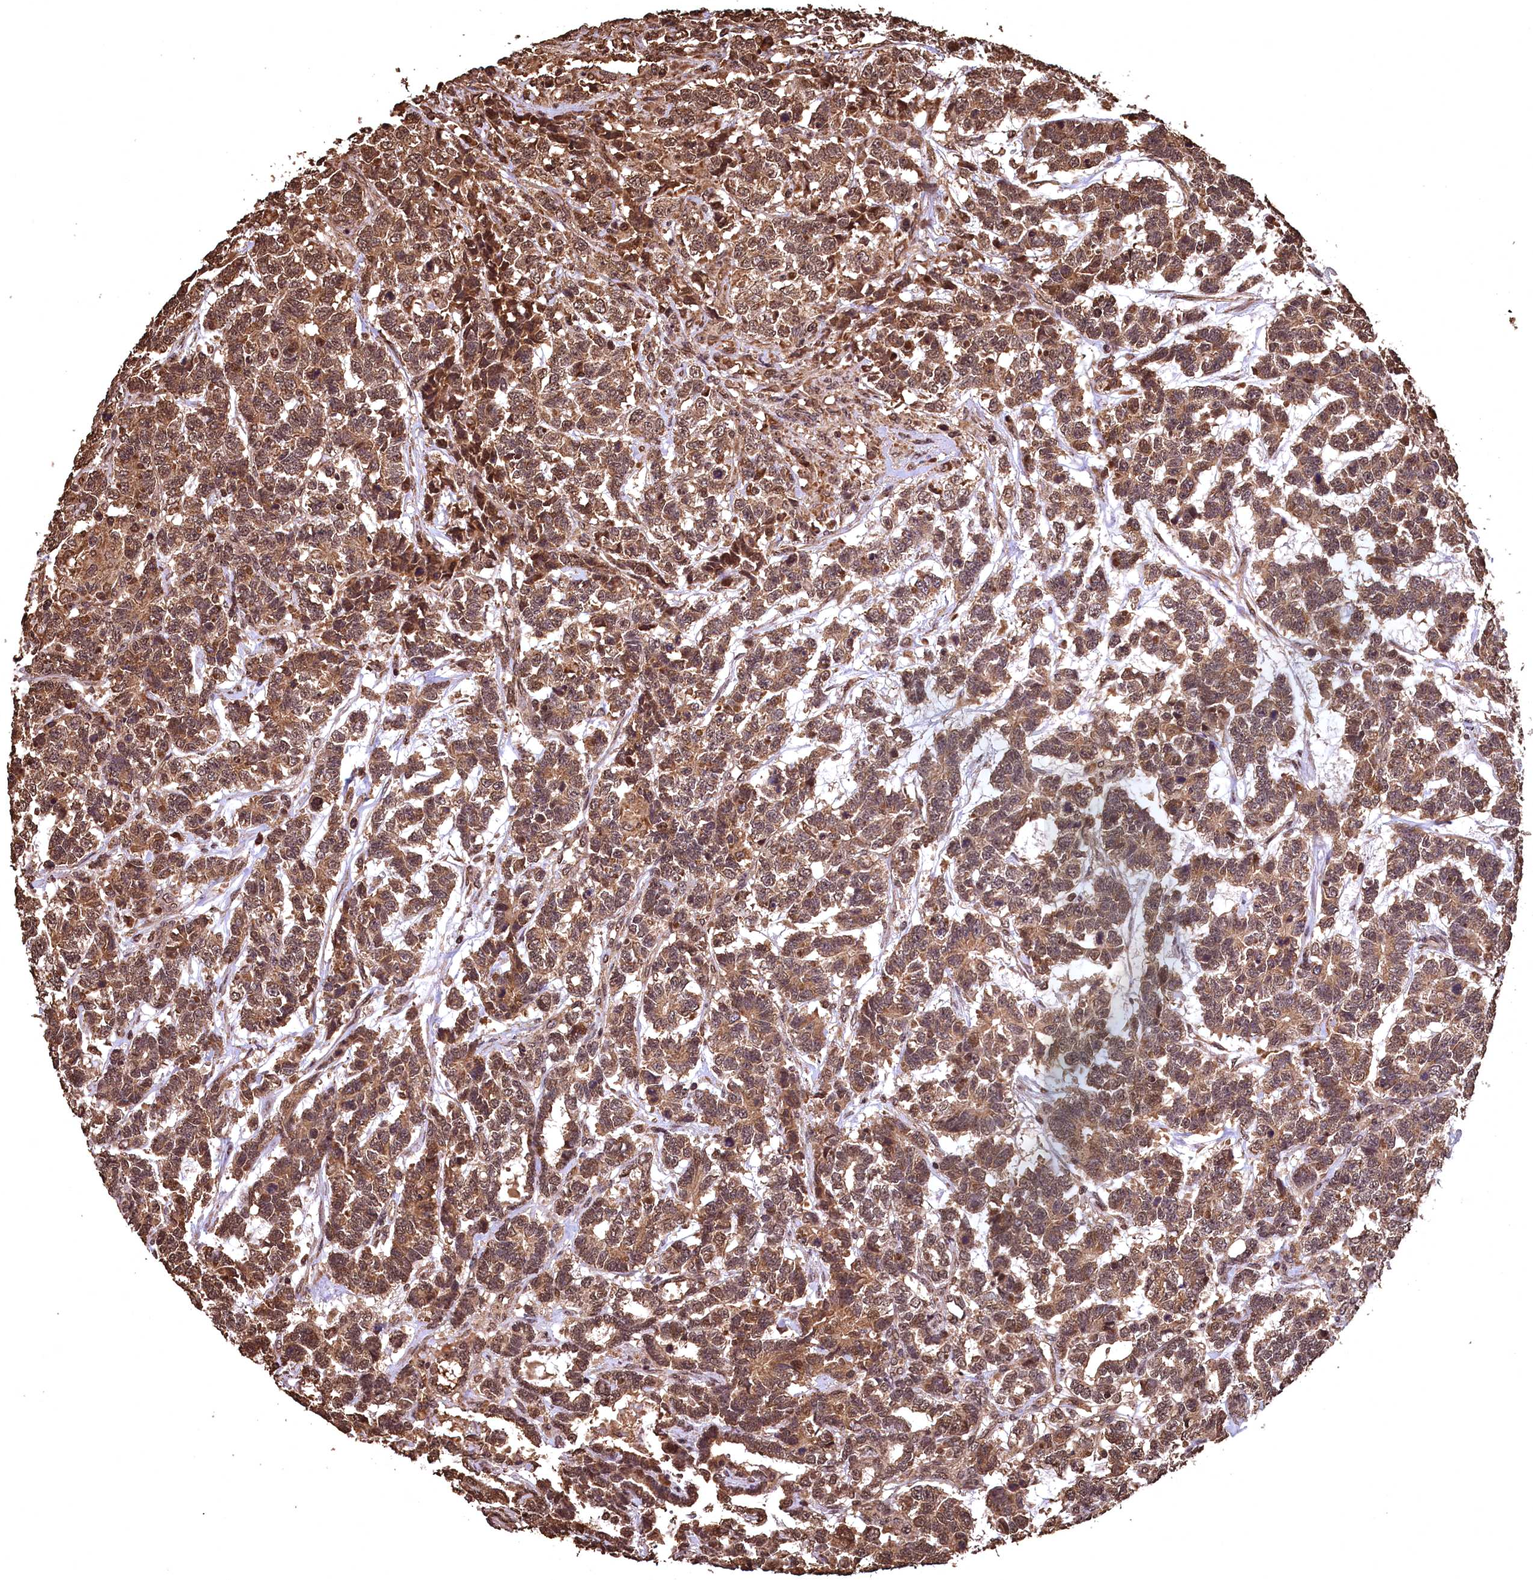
{"staining": {"intensity": "moderate", "quantity": ">75%", "location": "cytoplasmic/membranous,nuclear"}, "tissue": "testis cancer", "cell_type": "Tumor cells", "image_type": "cancer", "snomed": [{"axis": "morphology", "description": "Carcinoma, Embryonal, NOS"}, {"axis": "topography", "description": "Testis"}], "caption": "Testis cancer stained with a brown dye demonstrates moderate cytoplasmic/membranous and nuclear positive staining in approximately >75% of tumor cells.", "gene": "CEP57L1", "patient": {"sex": "male", "age": 26}}